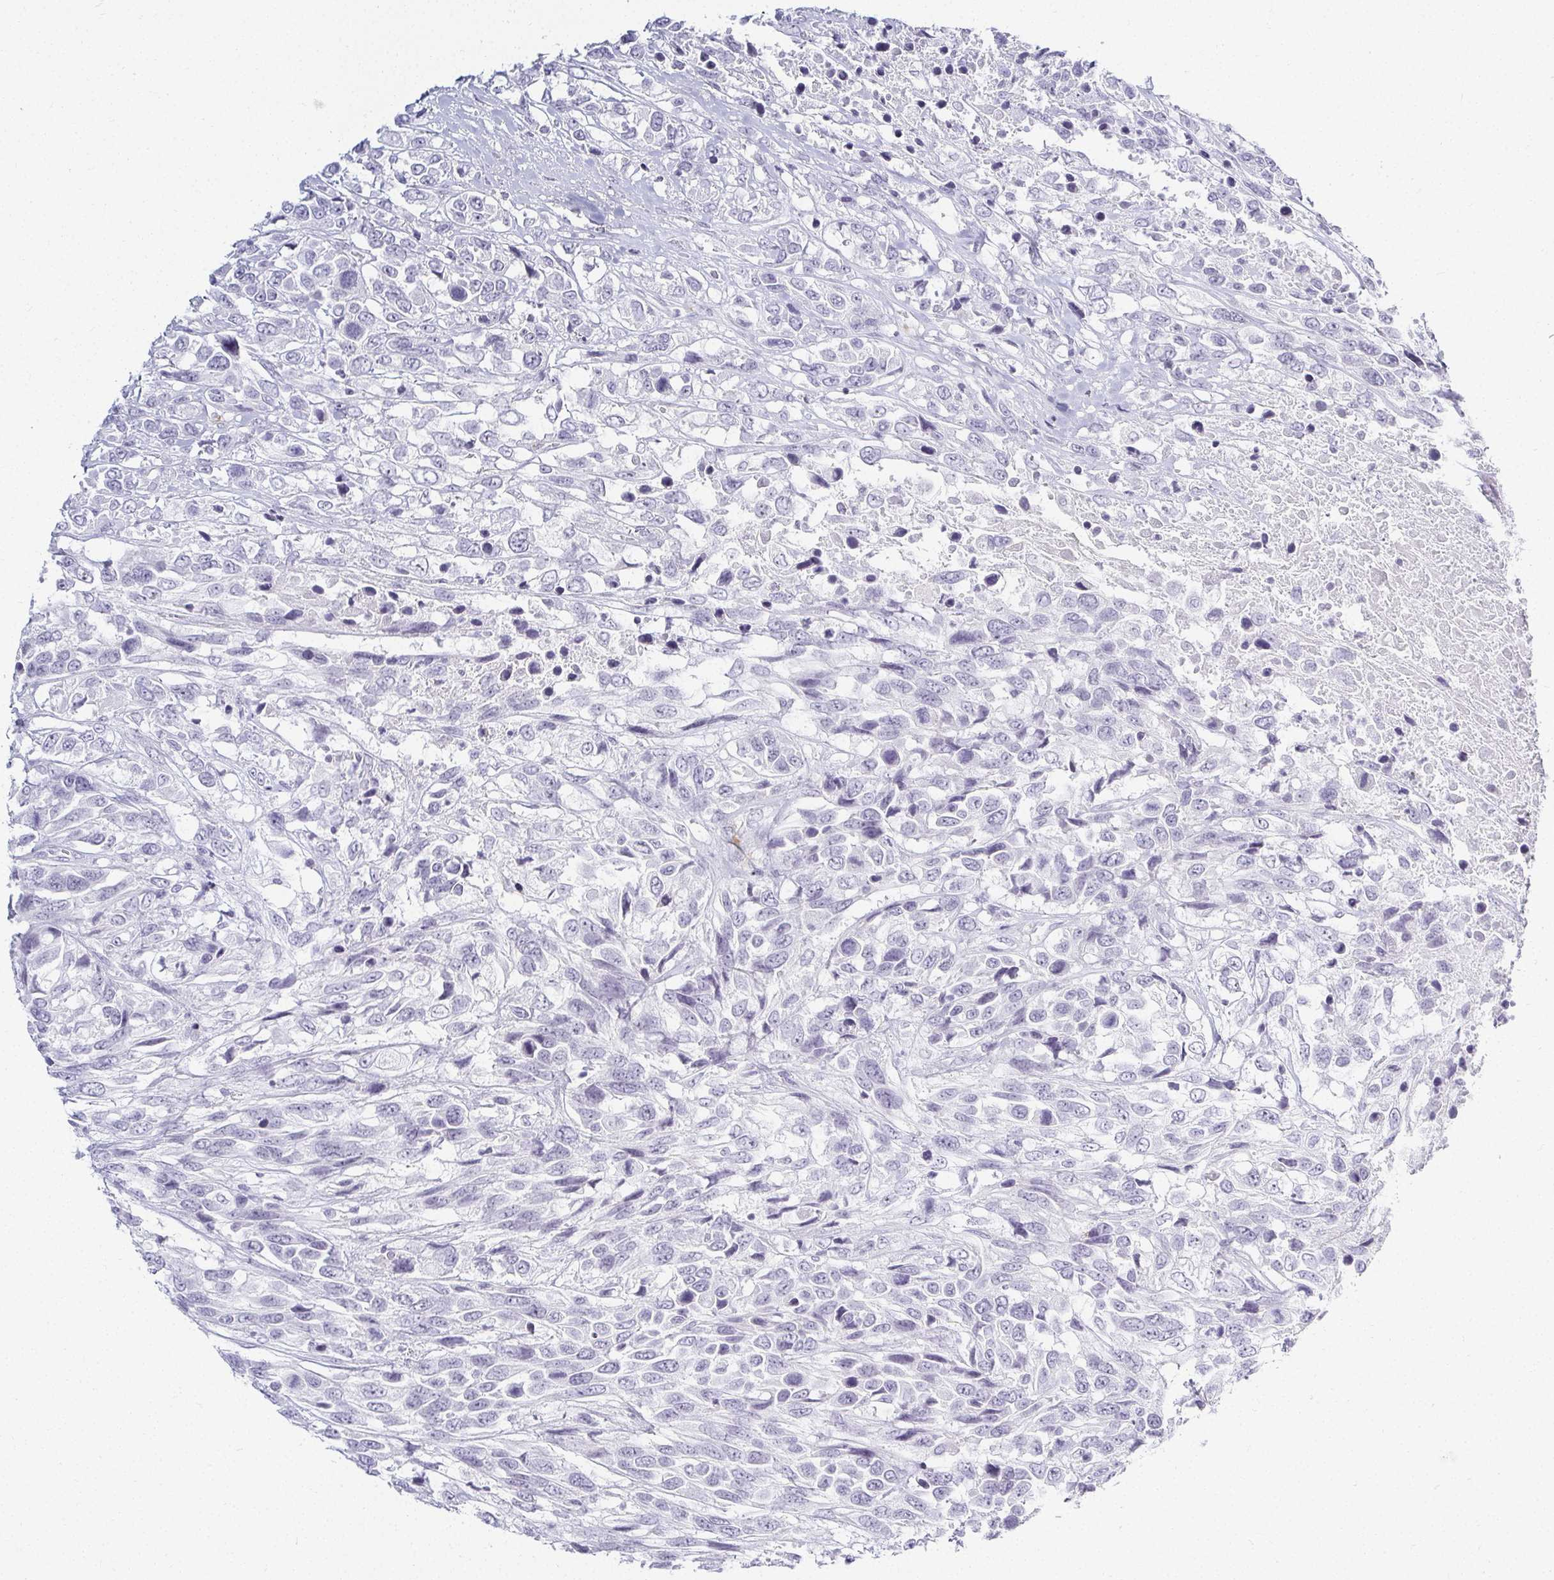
{"staining": {"intensity": "negative", "quantity": "none", "location": "none"}, "tissue": "urothelial cancer", "cell_type": "Tumor cells", "image_type": "cancer", "snomed": [{"axis": "morphology", "description": "Urothelial carcinoma, High grade"}, {"axis": "topography", "description": "Urinary bladder"}], "caption": "The histopathology image demonstrates no staining of tumor cells in urothelial cancer.", "gene": "ACAN", "patient": {"sex": "female", "age": 70}}